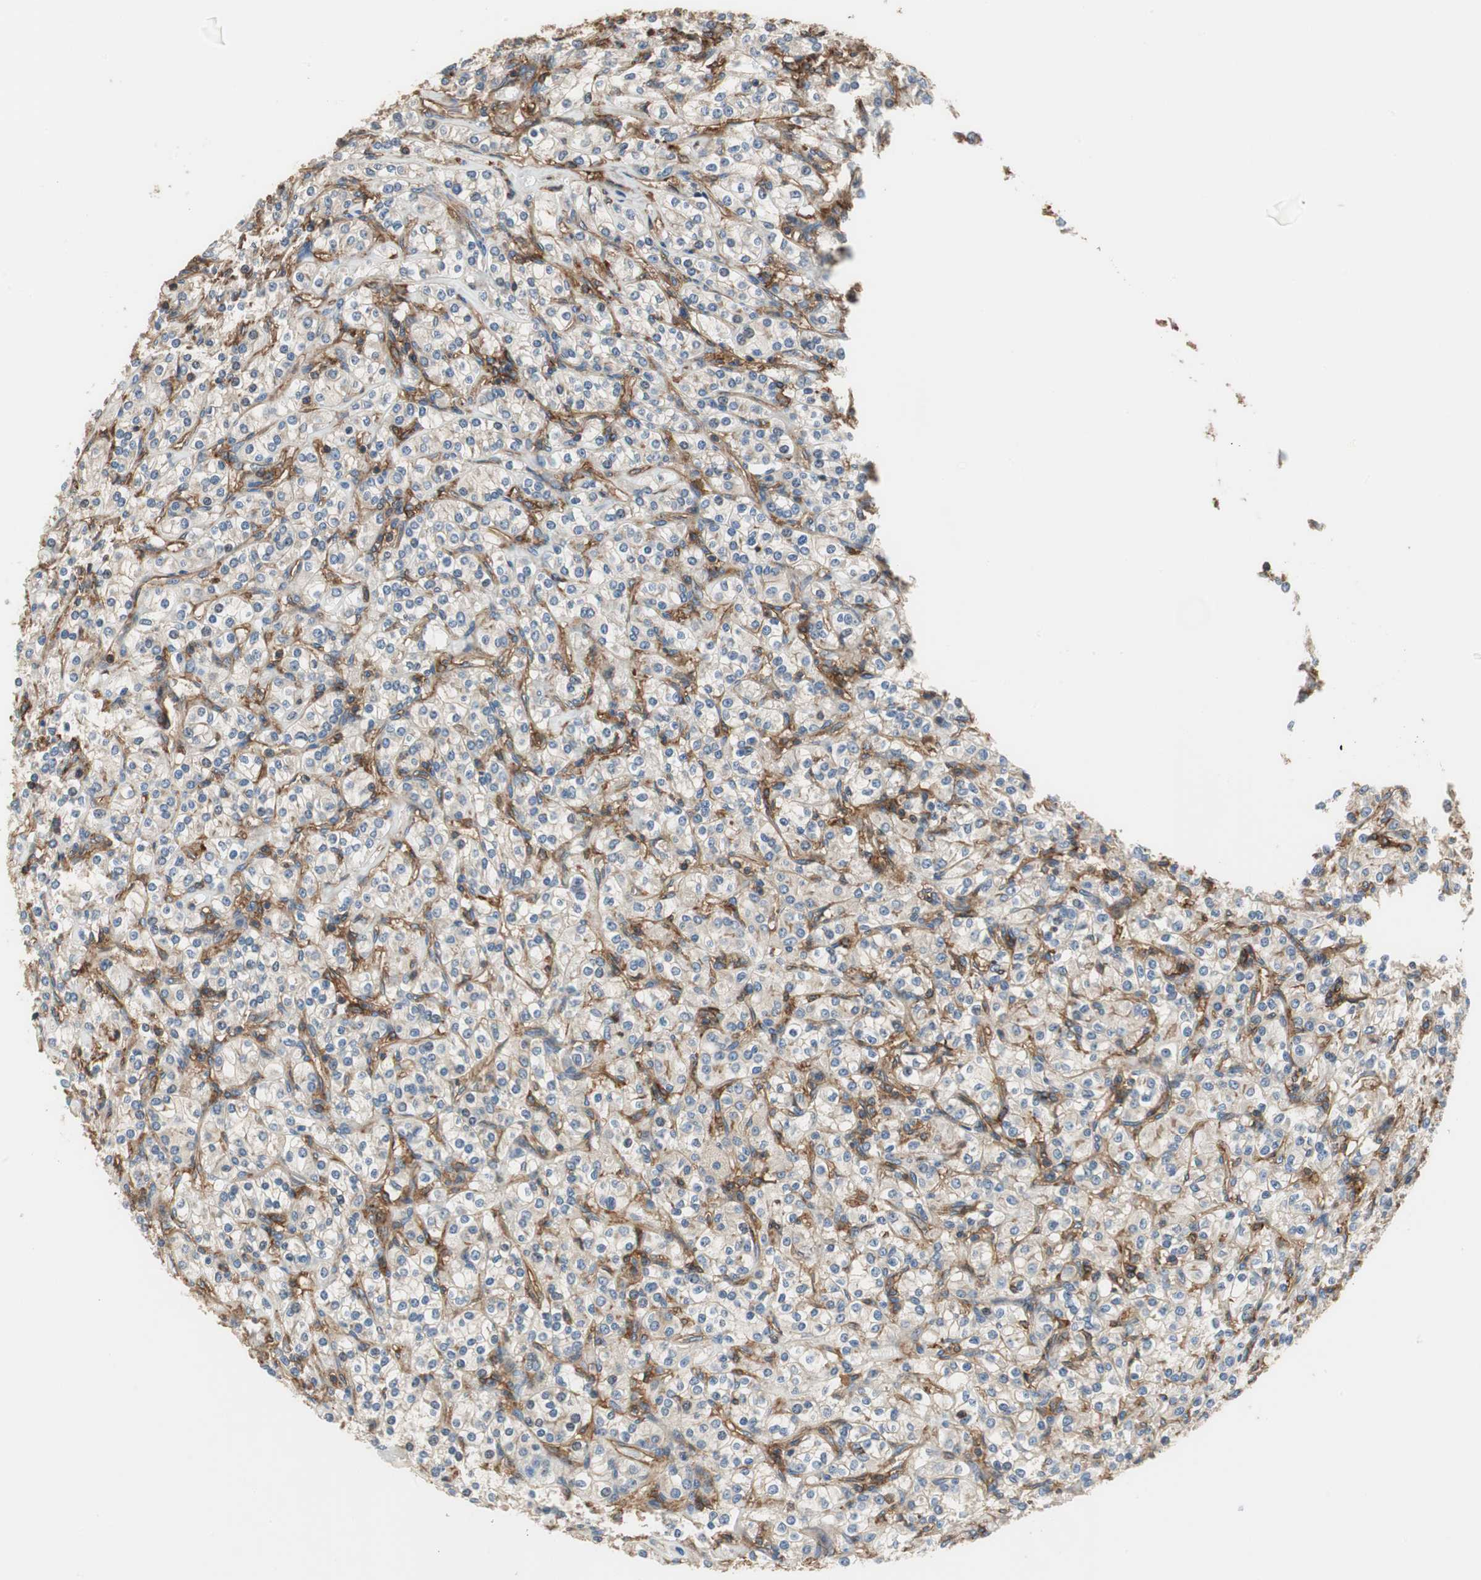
{"staining": {"intensity": "negative", "quantity": "none", "location": "none"}, "tissue": "renal cancer", "cell_type": "Tumor cells", "image_type": "cancer", "snomed": [{"axis": "morphology", "description": "Adenocarcinoma, NOS"}, {"axis": "topography", "description": "Kidney"}], "caption": "DAB immunohistochemical staining of renal cancer (adenocarcinoma) shows no significant expression in tumor cells.", "gene": "IL1RL1", "patient": {"sex": "male", "age": 77}}